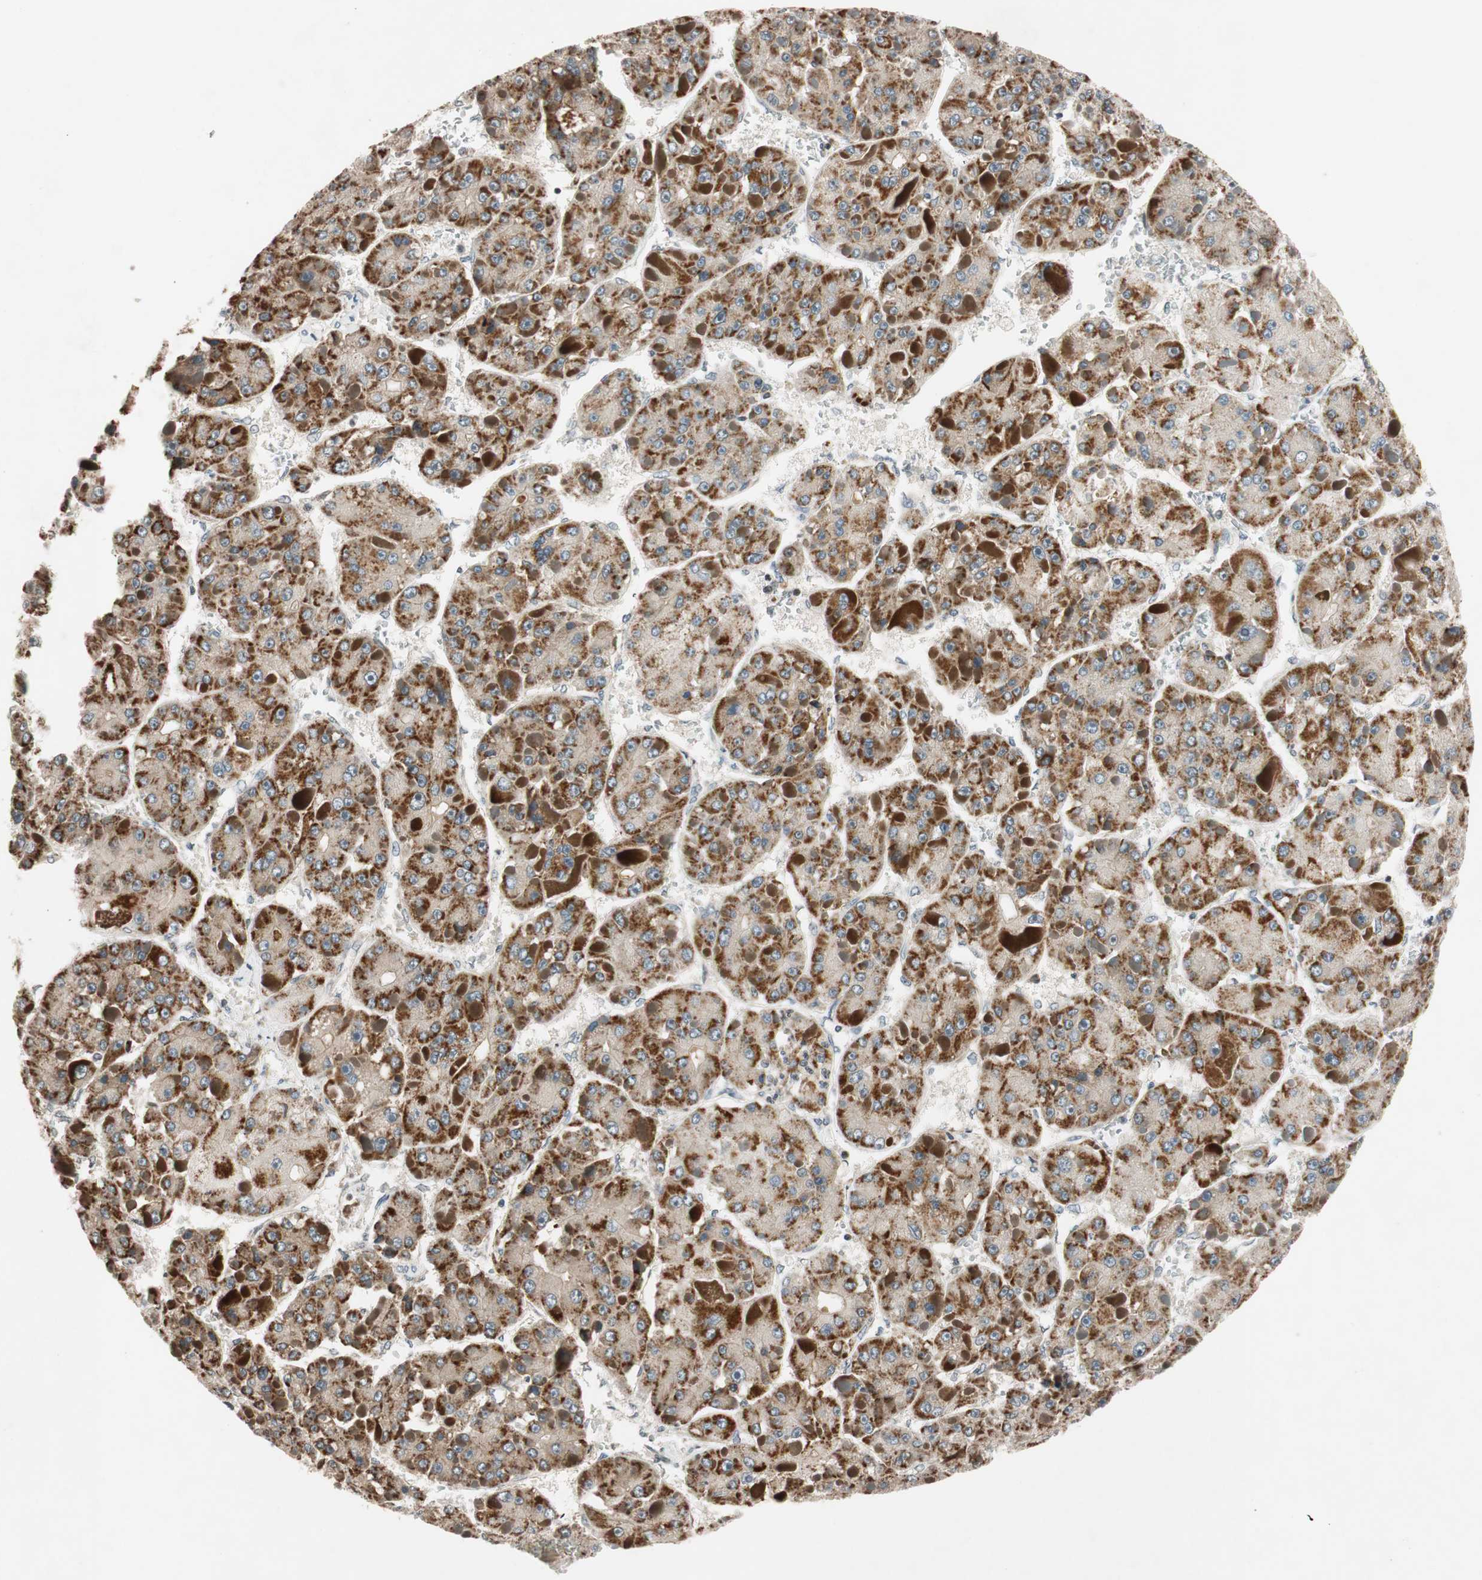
{"staining": {"intensity": "moderate", "quantity": ">75%", "location": "cytoplasmic/membranous"}, "tissue": "liver cancer", "cell_type": "Tumor cells", "image_type": "cancer", "snomed": [{"axis": "morphology", "description": "Carcinoma, Hepatocellular, NOS"}, {"axis": "topography", "description": "Liver"}], "caption": "Immunohistochemistry of liver hepatocellular carcinoma shows medium levels of moderate cytoplasmic/membranous expression in approximately >75% of tumor cells.", "gene": "GCLM", "patient": {"sex": "female", "age": 73}}